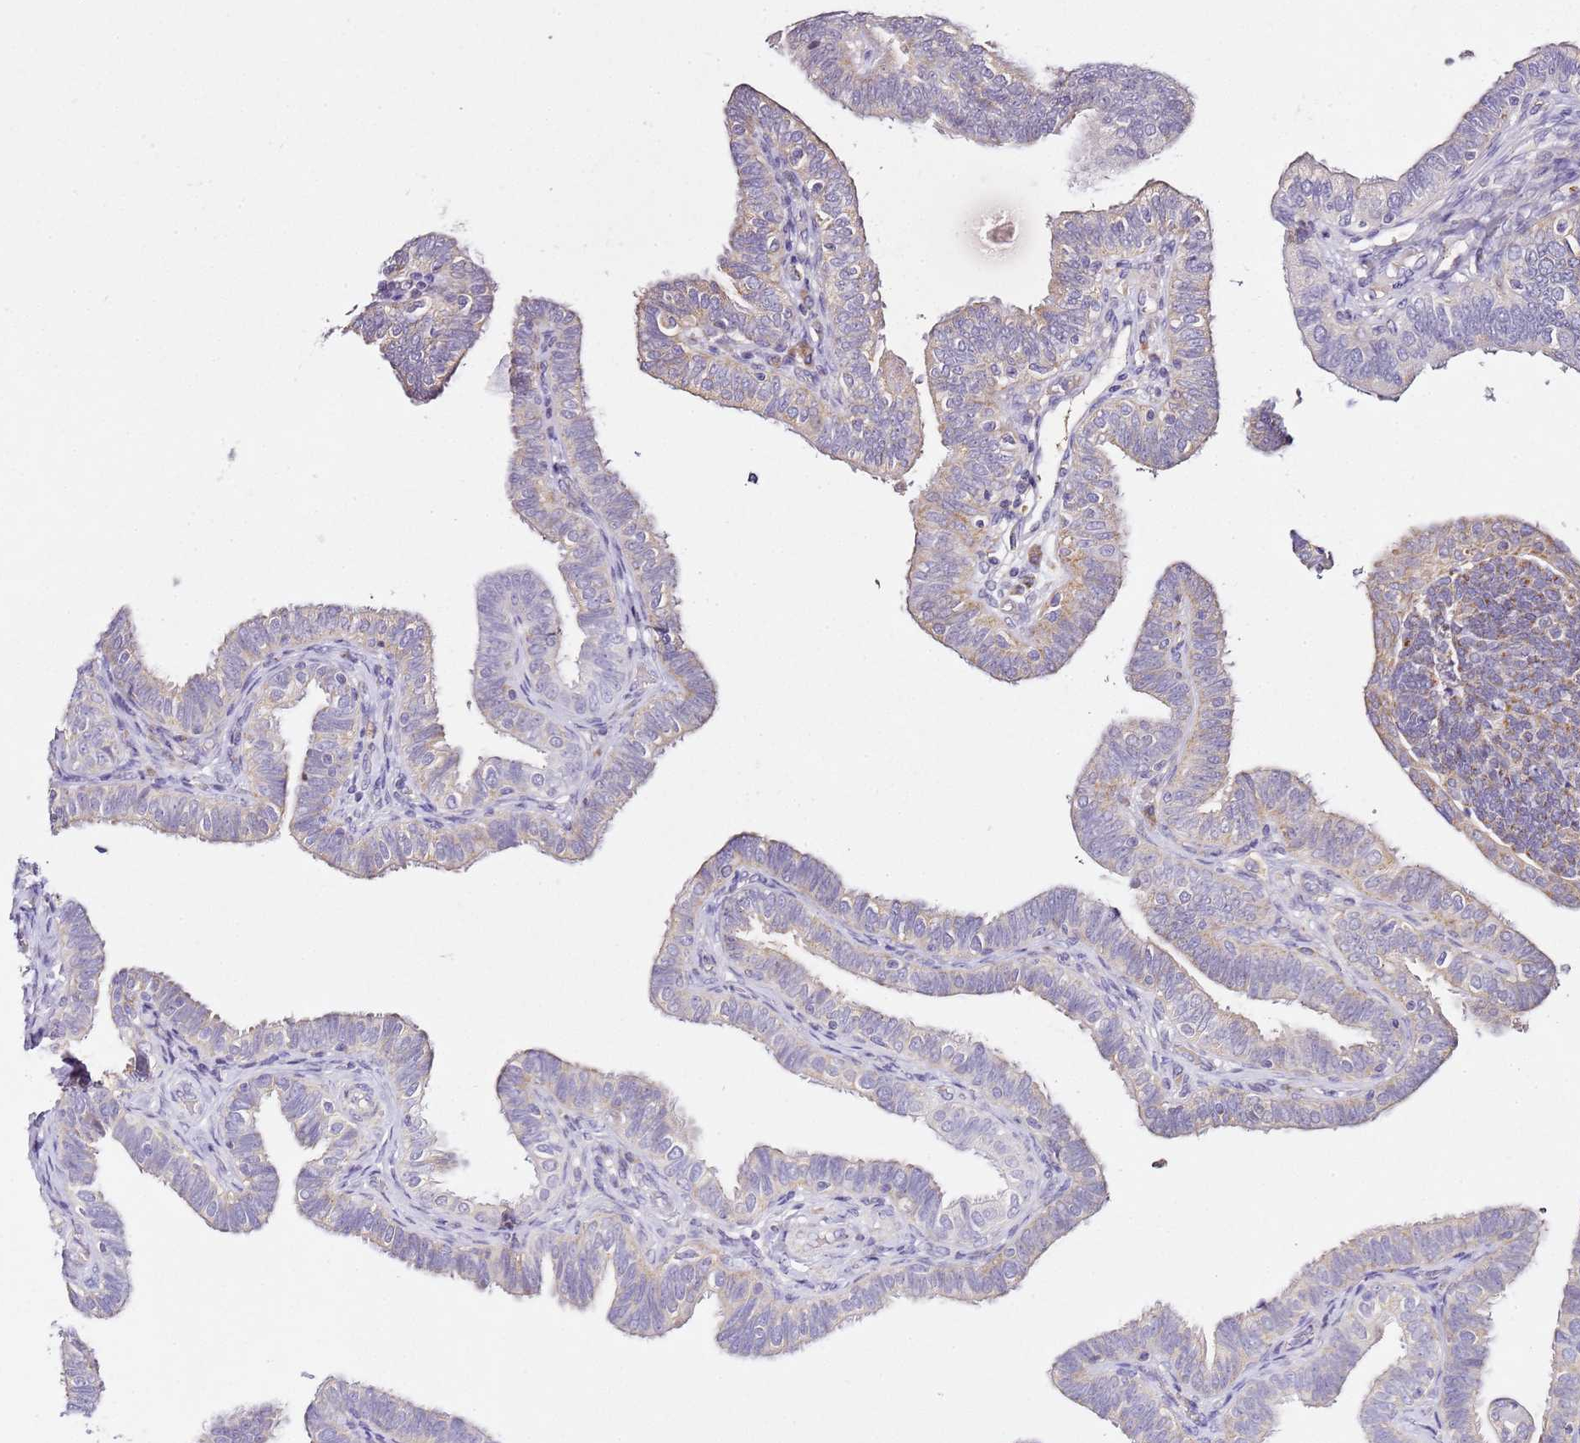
{"staining": {"intensity": "weak", "quantity": "<25%", "location": "cytoplasmic/membranous"}, "tissue": "fallopian tube", "cell_type": "Glandular cells", "image_type": "normal", "snomed": [{"axis": "morphology", "description": "Normal tissue, NOS"}, {"axis": "topography", "description": "Fallopian tube"}], "caption": "Immunohistochemical staining of benign fallopian tube exhibits no significant expression in glandular cells.", "gene": "OR2B11", "patient": {"sex": "female", "age": 39}}